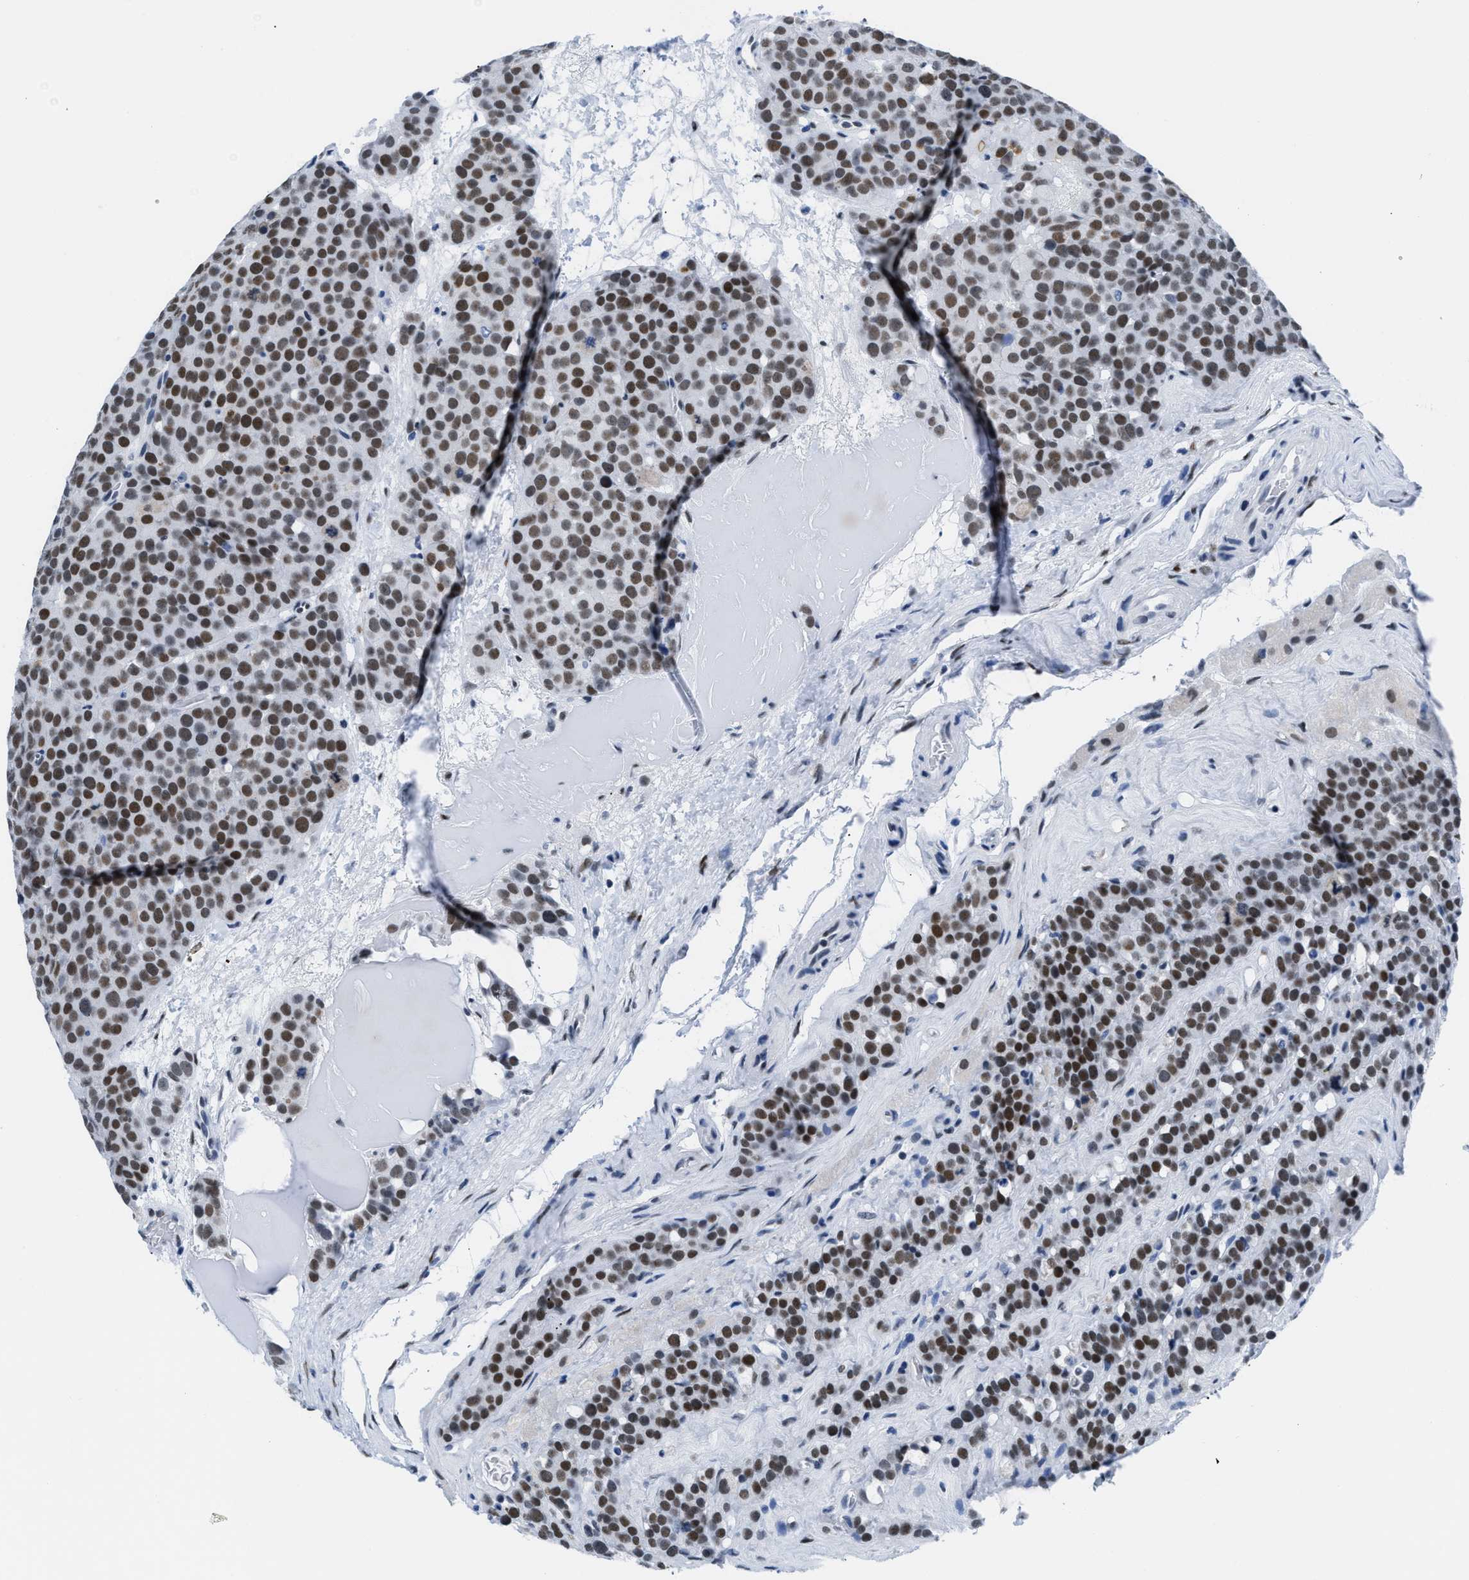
{"staining": {"intensity": "strong", "quantity": ">75%", "location": "nuclear"}, "tissue": "testis cancer", "cell_type": "Tumor cells", "image_type": "cancer", "snomed": [{"axis": "morphology", "description": "Seminoma, NOS"}, {"axis": "topography", "description": "Testis"}], "caption": "This image demonstrates testis cancer stained with immunohistochemistry to label a protein in brown. The nuclear of tumor cells show strong positivity for the protein. Nuclei are counter-stained blue.", "gene": "CTBP1", "patient": {"sex": "male", "age": 71}}